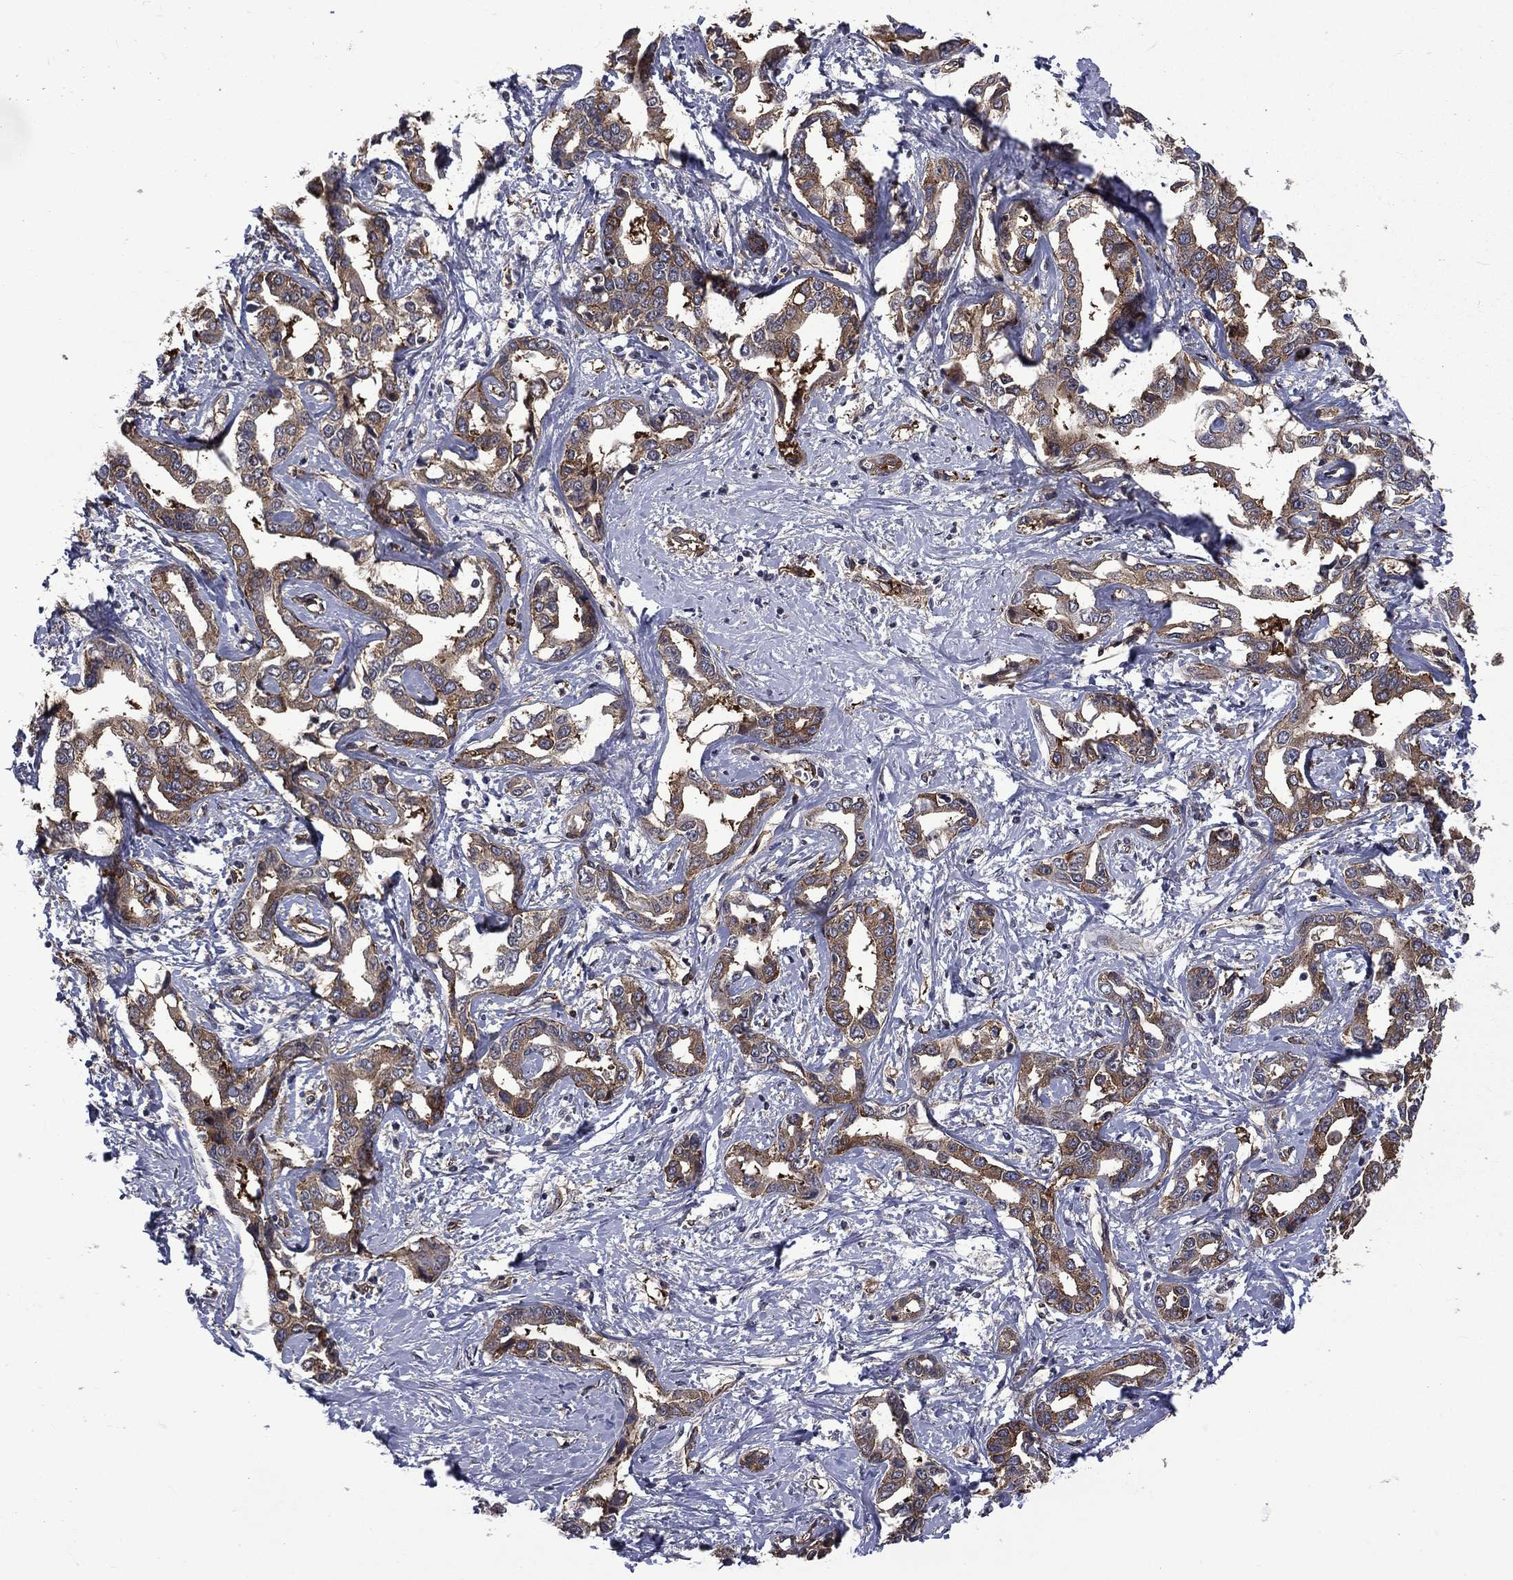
{"staining": {"intensity": "weak", "quantity": ">75%", "location": "cytoplasmic/membranous"}, "tissue": "liver cancer", "cell_type": "Tumor cells", "image_type": "cancer", "snomed": [{"axis": "morphology", "description": "Cholangiocarcinoma"}, {"axis": "topography", "description": "Liver"}], "caption": "High-power microscopy captured an IHC image of liver cancer, revealing weak cytoplasmic/membranous positivity in approximately >75% of tumor cells.", "gene": "PPFIBP1", "patient": {"sex": "male", "age": 59}}